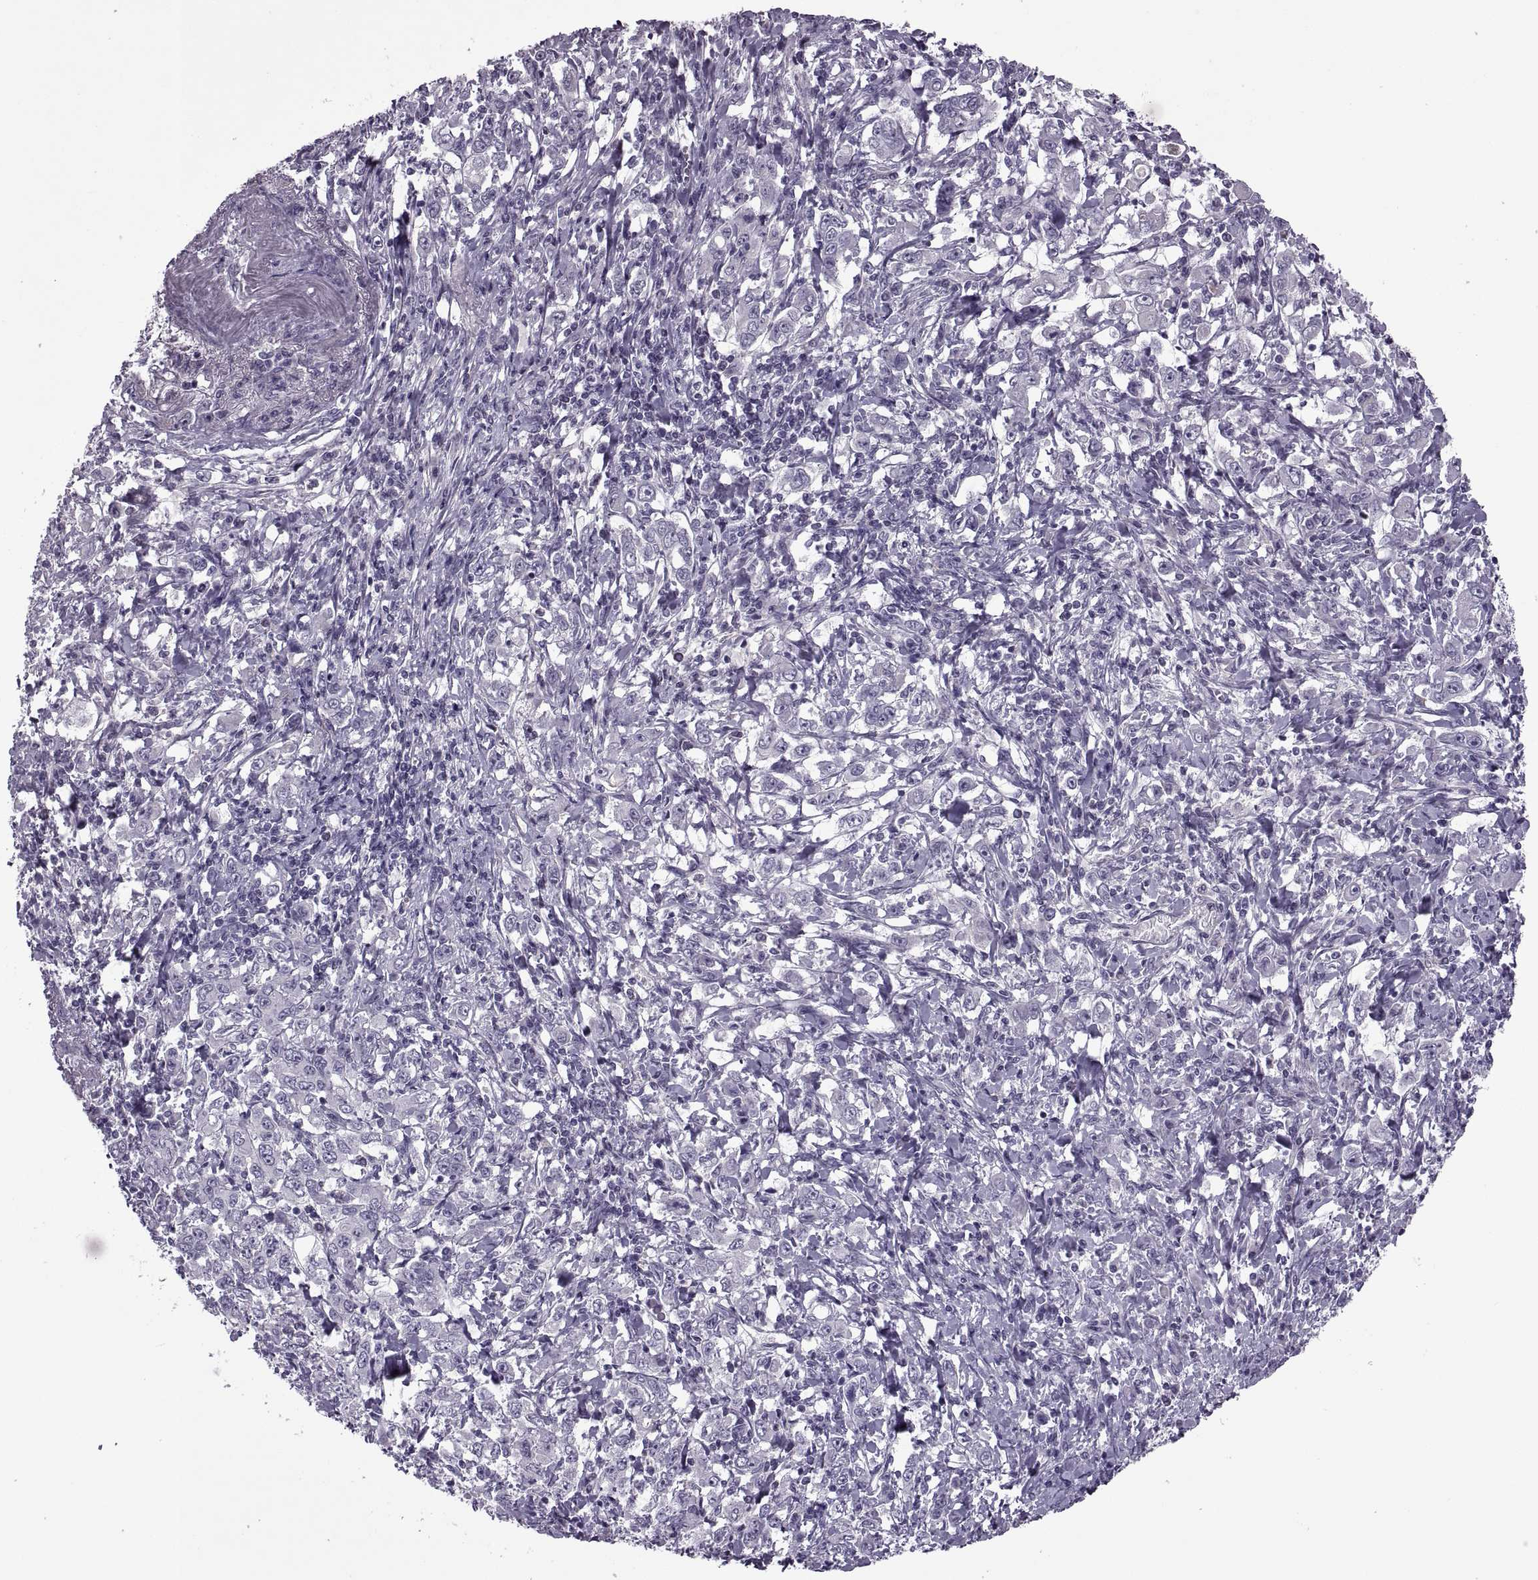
{"staining": {"intensity": "negative", "quantity": "none", "location": "none"}, "tissue": "stomach cancer", "cell_type": "Tumor cells", "image_type": "cancer", "snomed": [{"axis": "morphology", "description": "Adenocarcinoma, NOS"}, {"axis": "topography", "description": "Stomach, lower"}], "caption": "Image shows no significant protein positivity in tumor cells of stomach cancer.", "gene": "ODF3", "patient": {"sex": "female", "age": 72}}